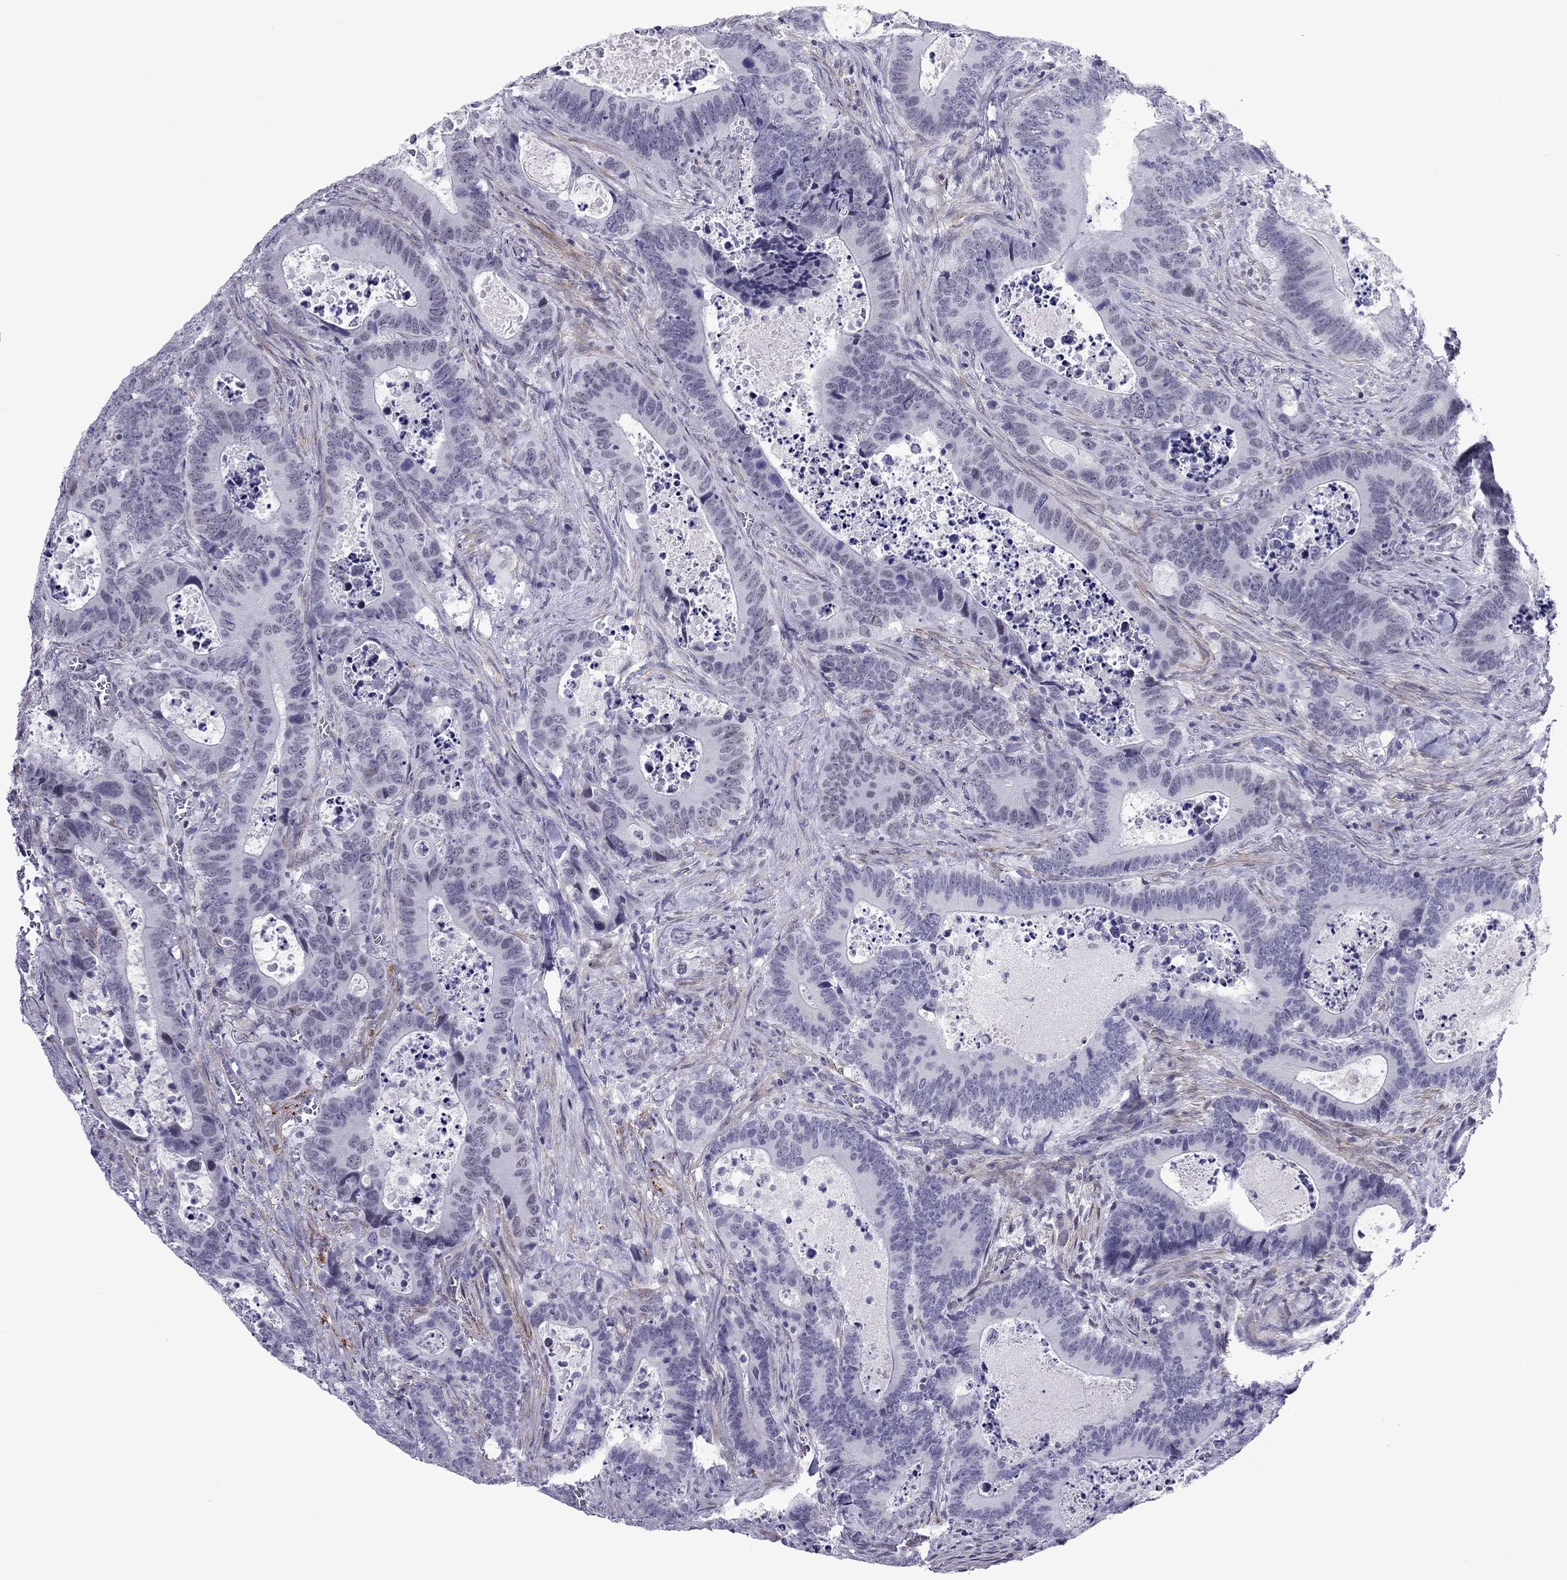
{"staining": {"intensity": "negative", "quantity": "none", "location": "none"}, "tissue": "colorectal cancer", "cell_type": "Tumor cells", "image_type": "cancer", "snomed": [{"axis": "morphology", "description": "Adenocarcinoma, NOS"}, {"axis": "topography", "description": "Colon"}], "caption": "This micrograph is of colorectal cancer stained with immunohistochemistry to label a protein in brown with the nuclei are counter-stained blue. There is no staining in tumor cells.", "gene": "ZNF646", "patient": {"sex": "female", "age": 82}}